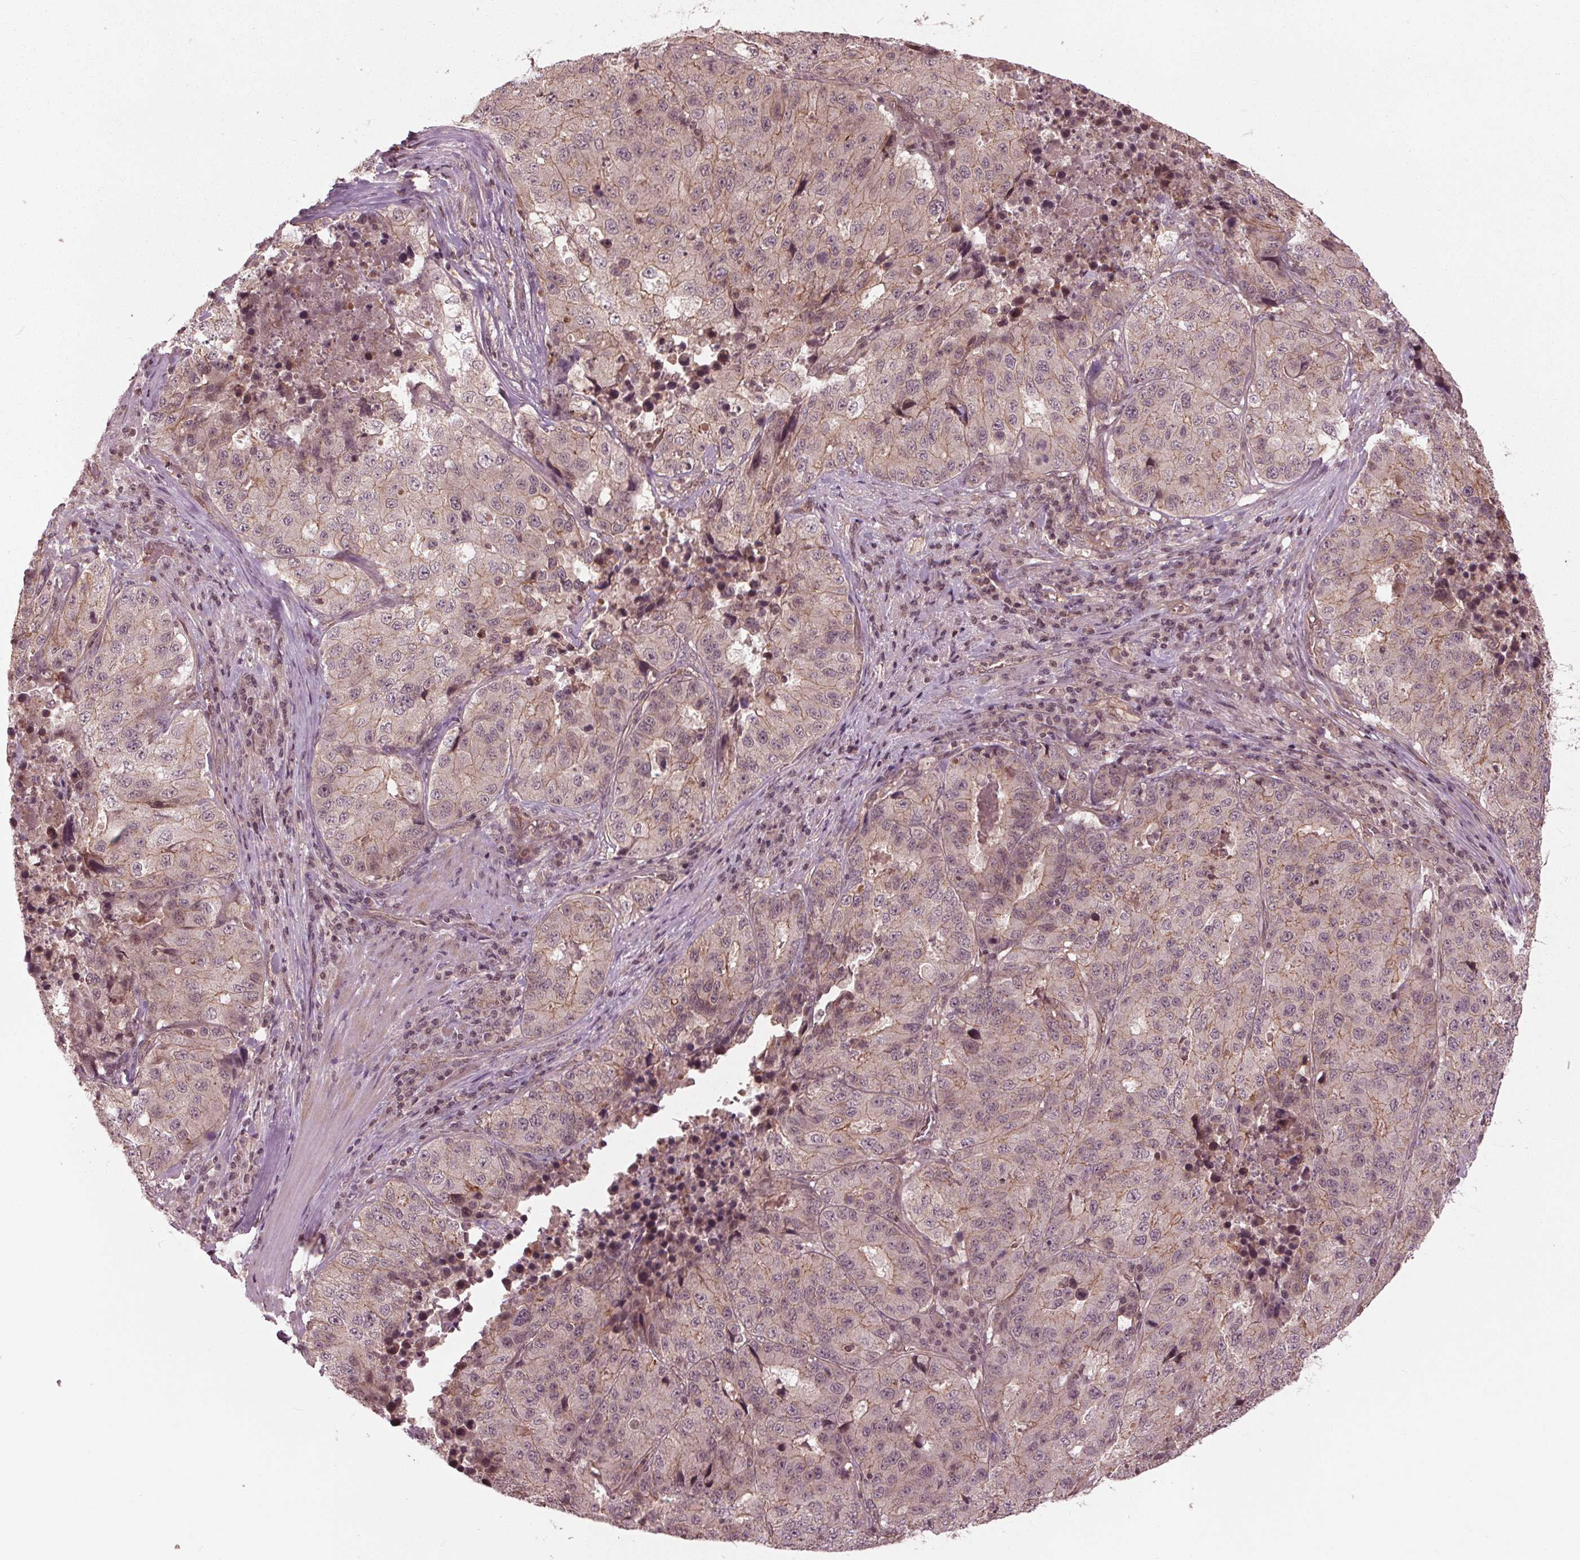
{"staining": {"intensity": "weak", "quantity": "<25%", "location": "cytoplasmic/membranous"}, "tissue": "stomach cancer", "cell_type": "Tumor cells", "image_type": "cancer", "snomed": [{"axis": "morphology", "description": "Adenocarcinoma, NOS"}, {"axis": "topography", "description": "Stomach"}], "caption": "DAB (3,3'-diaminobenzidine) immunohistochemical staining of human stomach cancer exhibits no significant expression in tumor cells.", "gene": "BTBD1", "patient": {"sex": "male", "age": 71}}